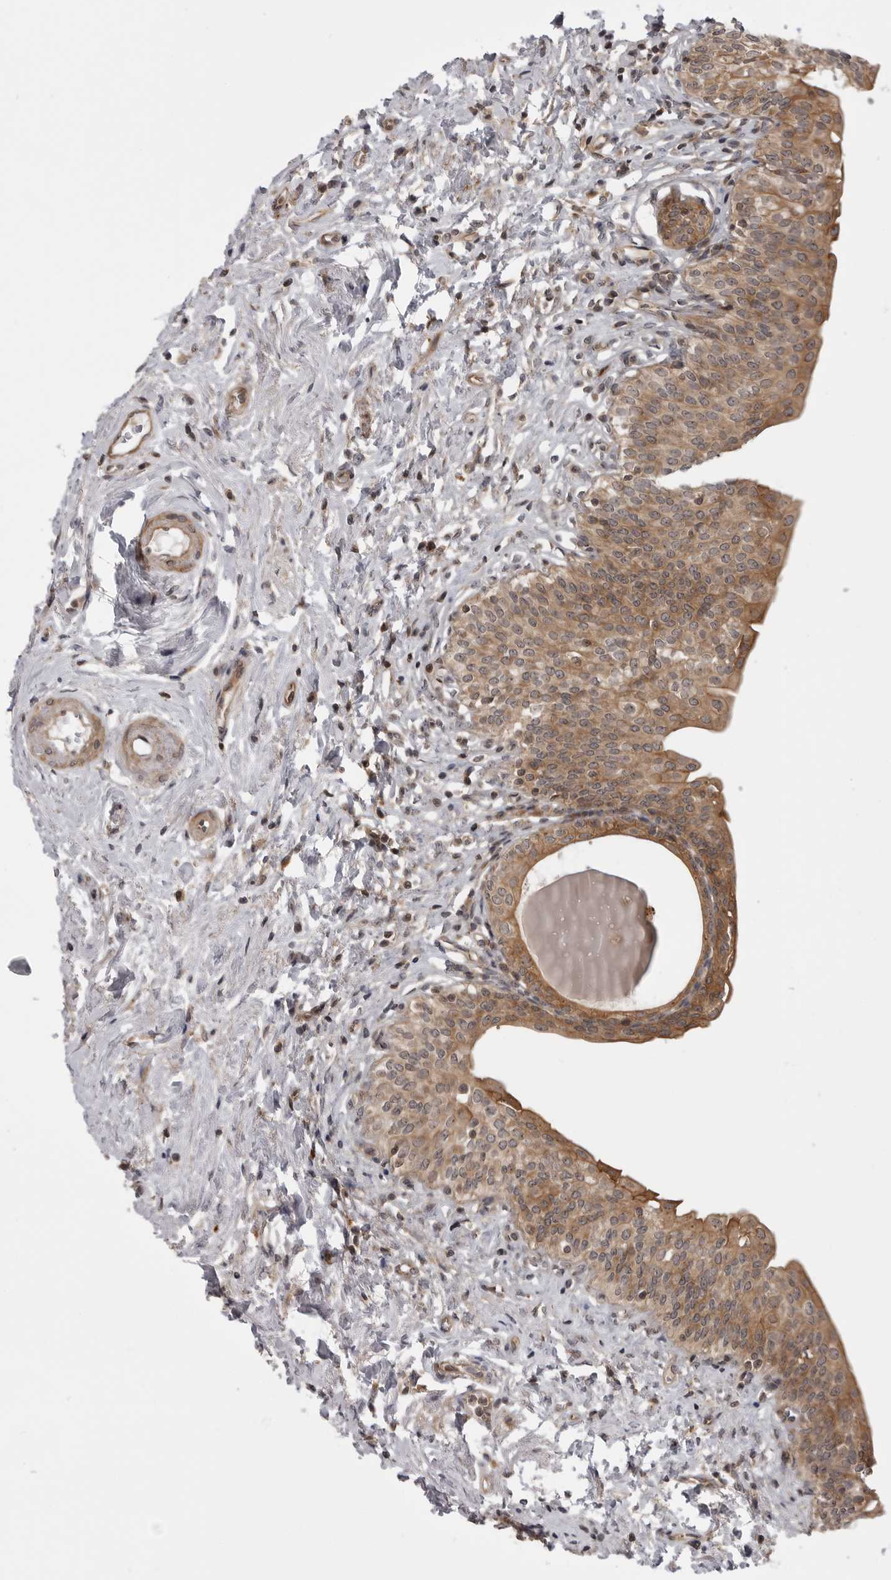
{"staining": {"intensity": "moderate", "quantity": ">75%", "location": "cytoplasmic/membranous"}, "tissue": "urinary bladder", "cell_type": "Urothelial cells", "image_type": "normal", "snomed": [{"axis": "morphology", "description": "Normal tissue, NOS"}, {"axis": "topography", "description": "Urinary bladder"}], "caption": "A histopathology image showing moderate cytoplasmic/membranous positivity in approximately >75% of urothelial cells in normal urinary bladder, as visualized by brown immunohistochemical staining.", "gene": "LRRC45", "patient": {"sex": "male", "age": 83}}